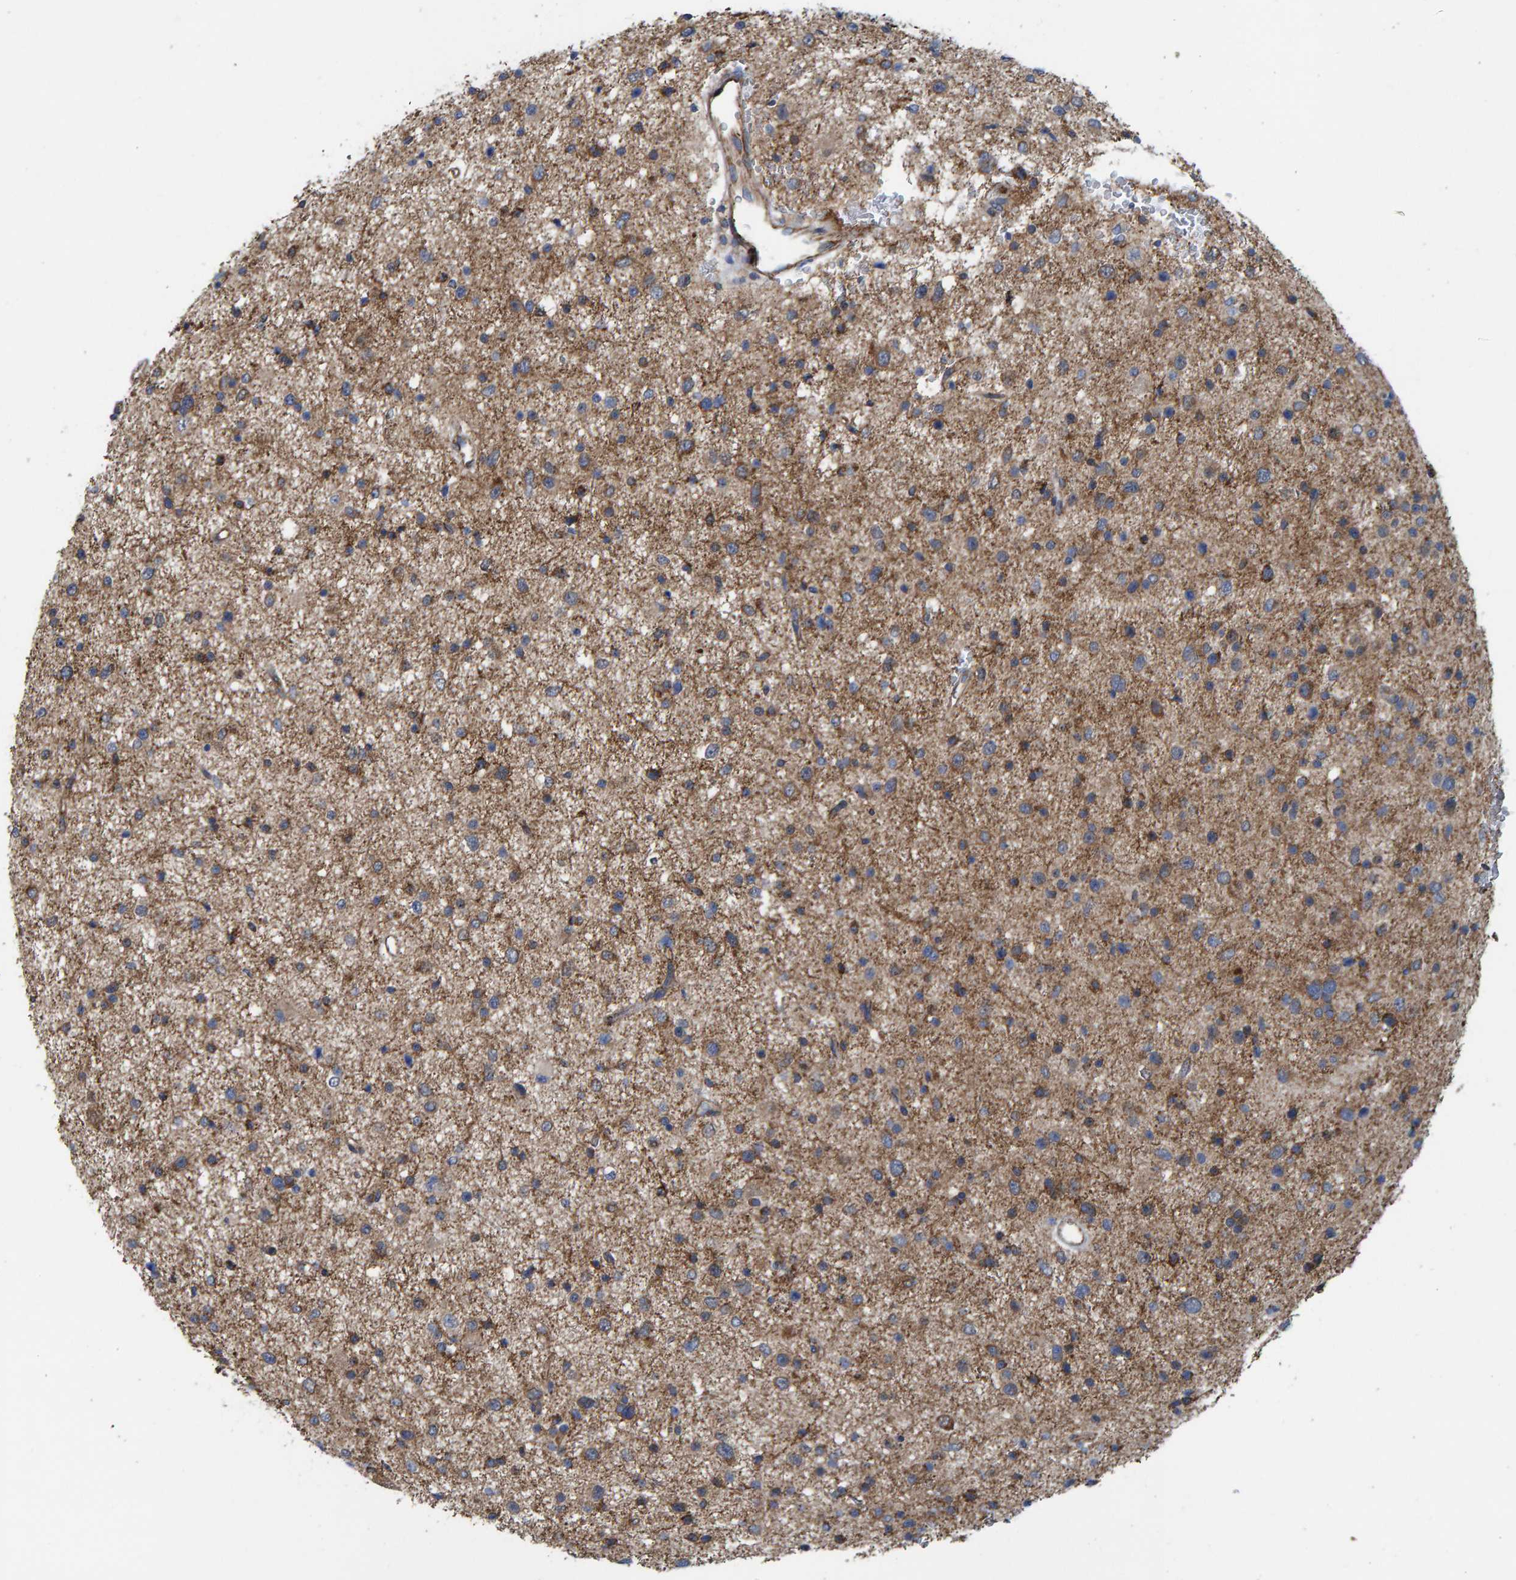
{"staining": {"intensity": "moderate", "quantity": ">75%", "location": "cytoplasmic/membranous"}, "tissue": "glioma", "cell_type": "Tumor cells", "image_type": "cancer", "snomed": [{"axis": "morphology", "description": "Glioma, malignant, Low grade"}, {"axis": "topography", "description": "Brain"}], "caption": "The immunohistochemical stain shows moderate cytoplasmic/membranous positivity in tumor cells of low-grade glioma (malignant) tissue.", "gene": "LRSAM1", "patient": {"sex": "female", "age": 37}}